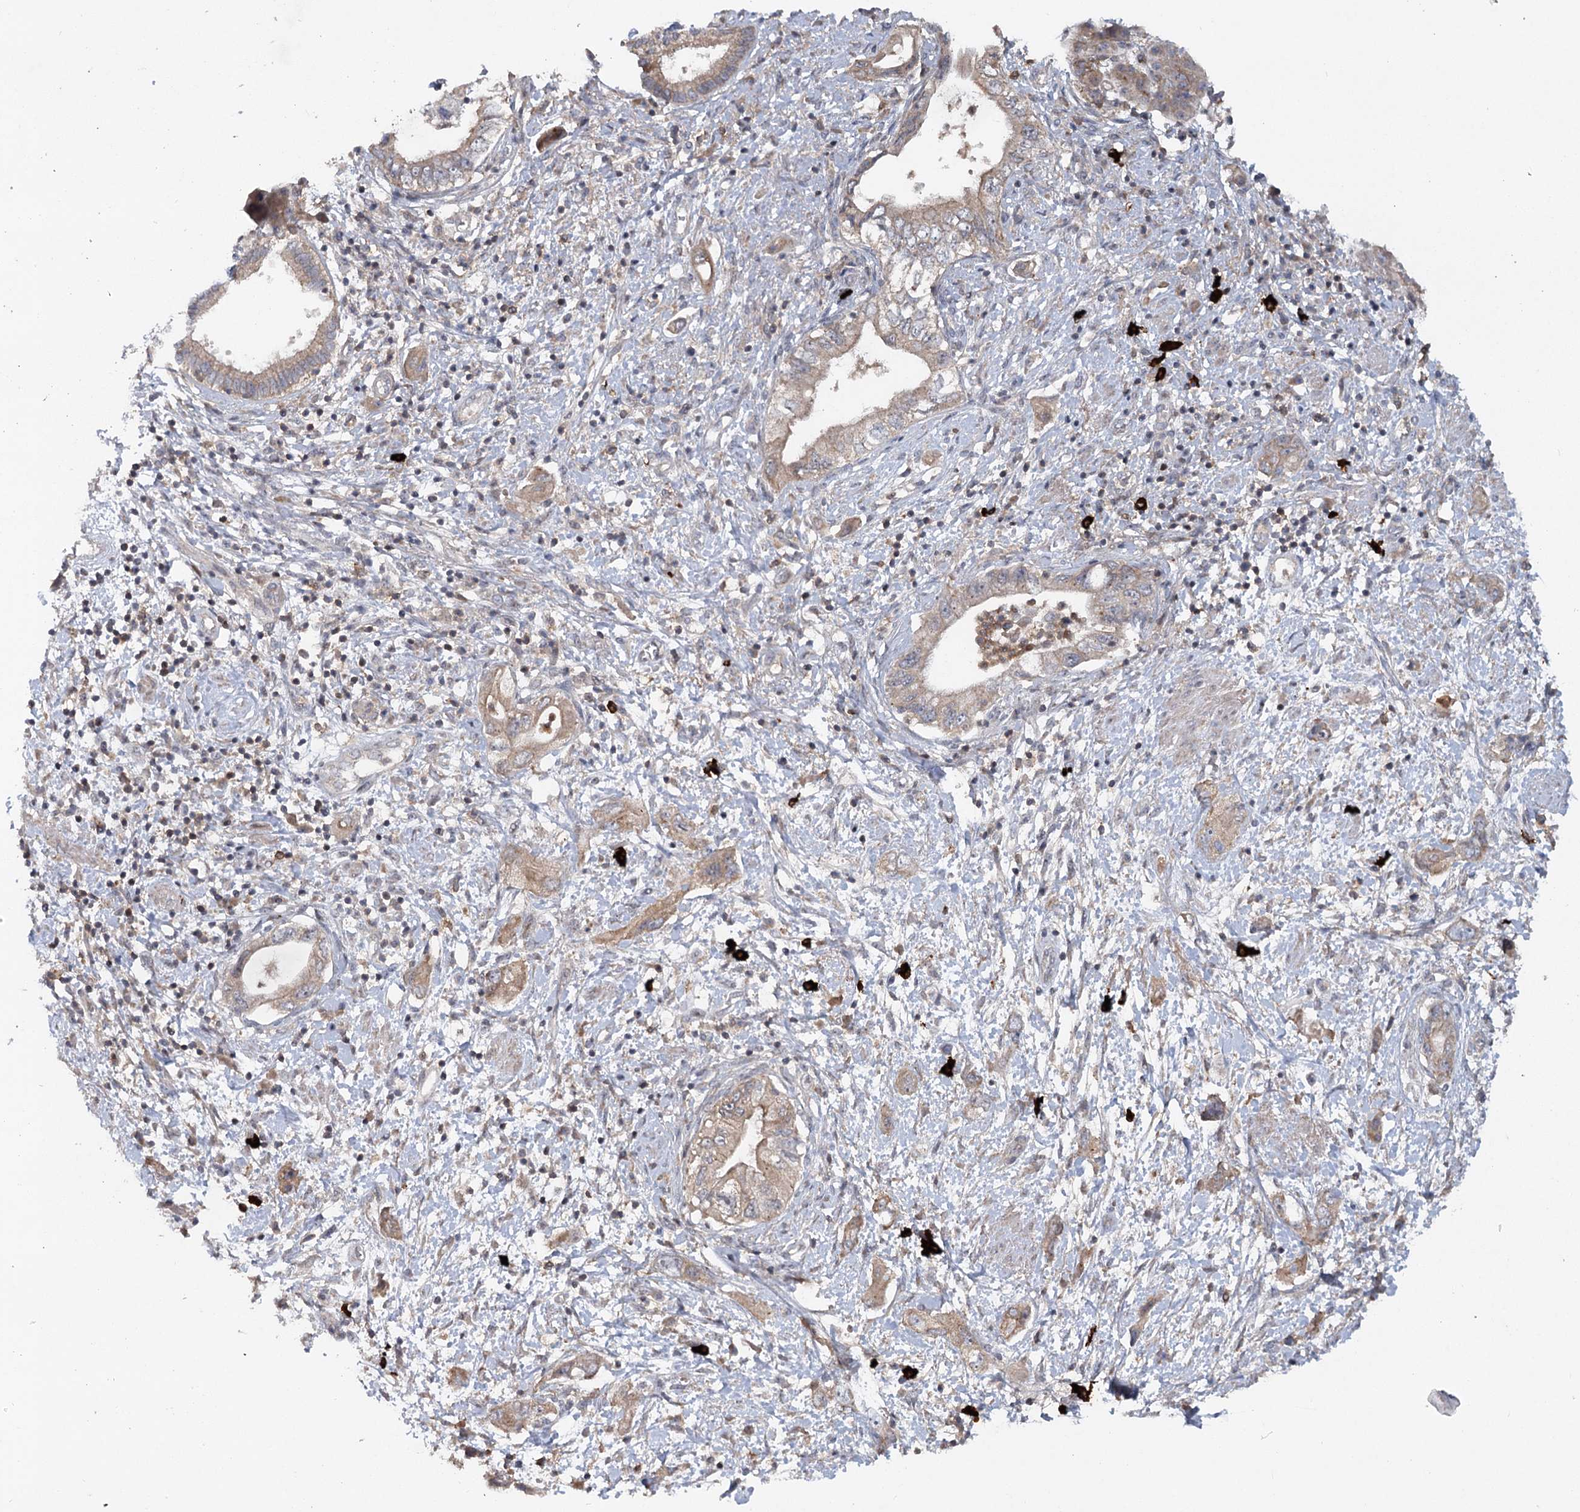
{"staining": {"intensity": "moderate", "quantity": ">75%", "location": "cytoplasmic/membranous"}, "tissue": "pancreatic cancer", "cell_type": "Tumor cells", "image_type": "cancer", "snomed": [{"axis": "morphology", "description": "Adenocarcinoma, NOS"}, {"axis": "topography", "description": "Pancreas"}], "caption": "A histopathology image of pancreatic adenocarcinoma stained for a protein reveals moderate cytoplasmic/membranous brown staining in tumor cells.", "gene": "MAP3K13", "patient": {"sex": "female", "age": 73}}